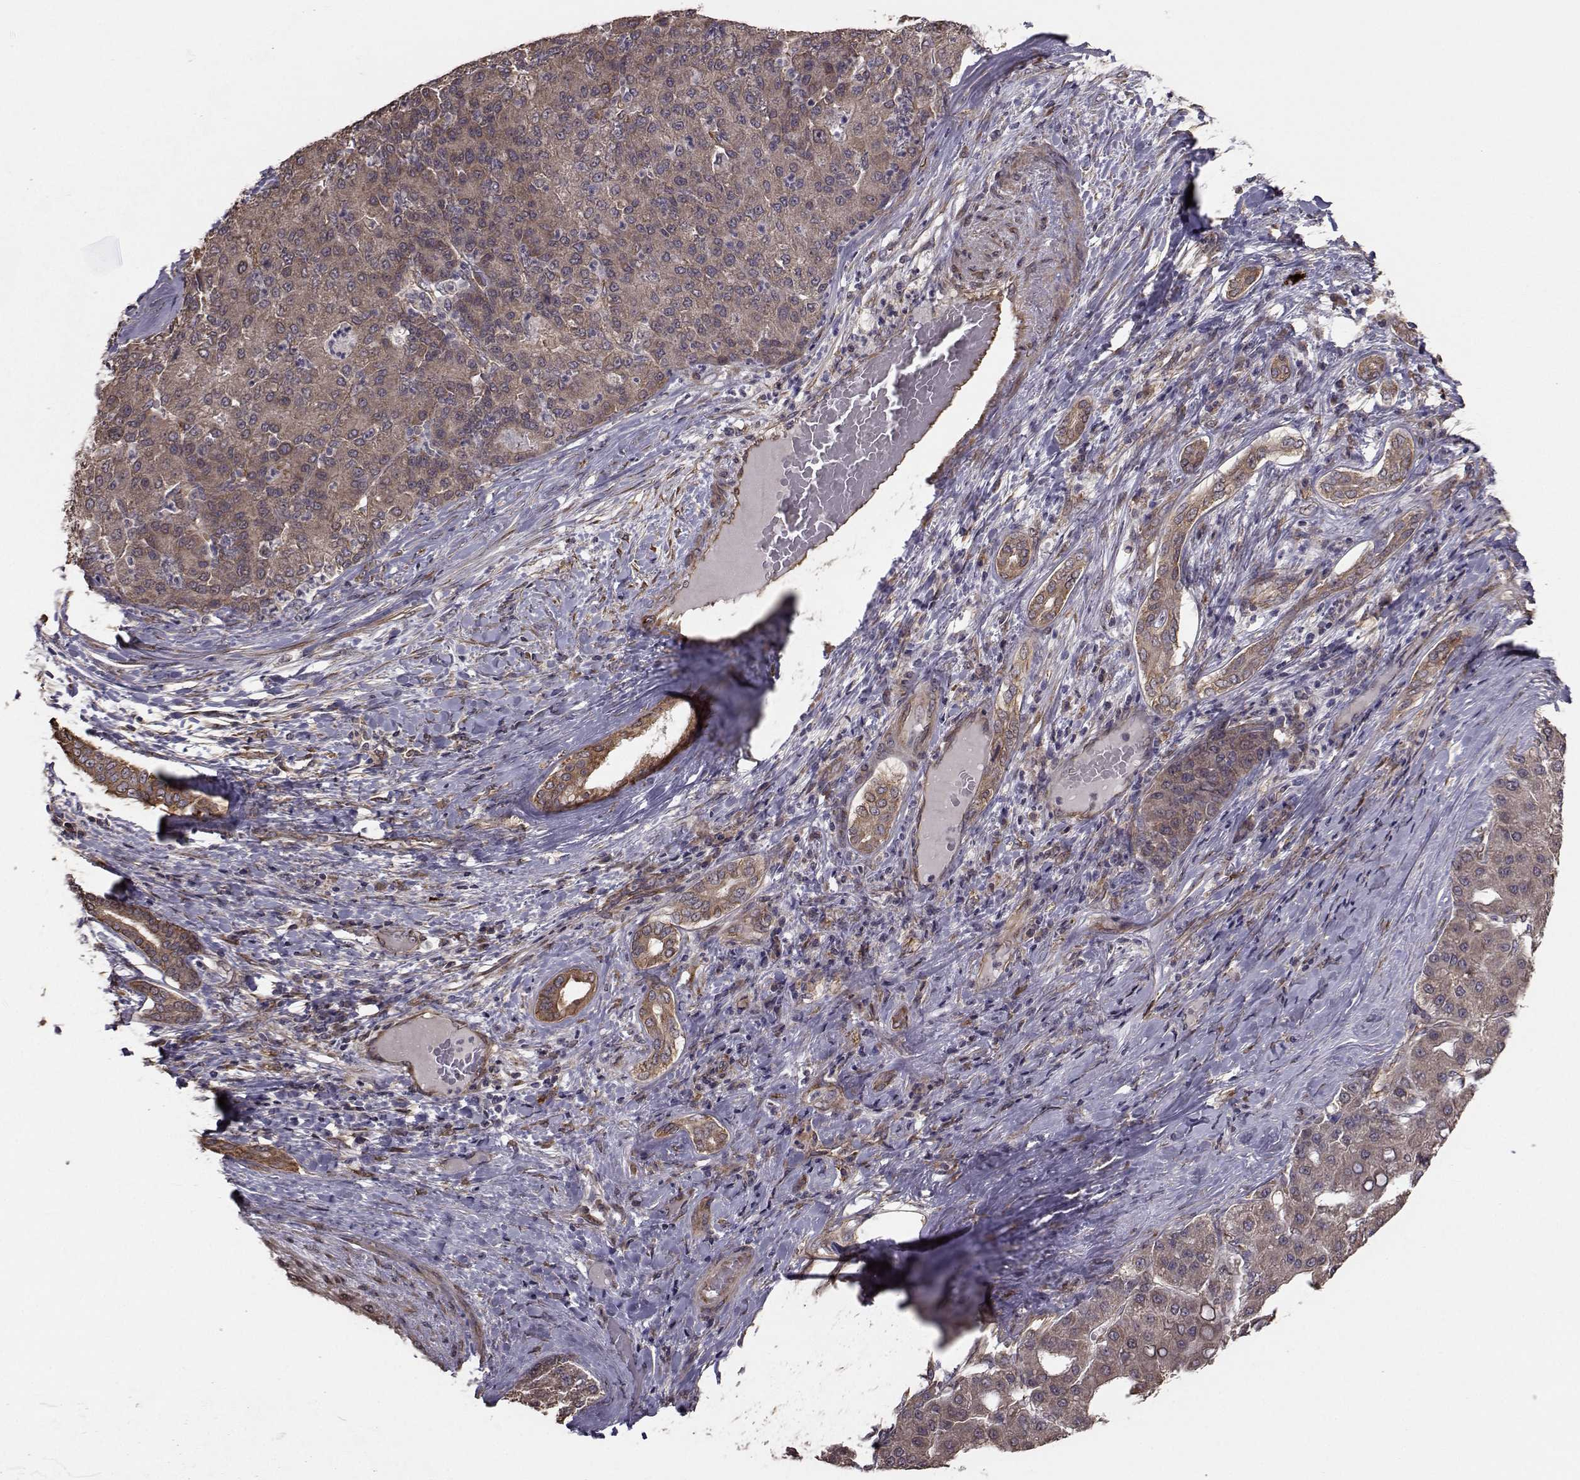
{"staining": {"intensity": "moderate", "quantity": "25%-75%", "location": "cytoplasmic/membranous"}, "tissue": "liver cancer", "cell_type": "Tumor cells", "image_type": "cancer", "snomed": [{"axis": "morphology", "description": "Carcinoma, Hepatocellular, NOS"}, {"axis": "topography", "description": "Liver"}], "caption": "A micrograph showing moderate cytoplasmic/membranous staining in approximately 25%-75% of tumor cells in liver cancer, as visualized by brown immunohistochemical staining.", "gene": "TRIP10", "patient": {"sex": "male", "age": 65}}